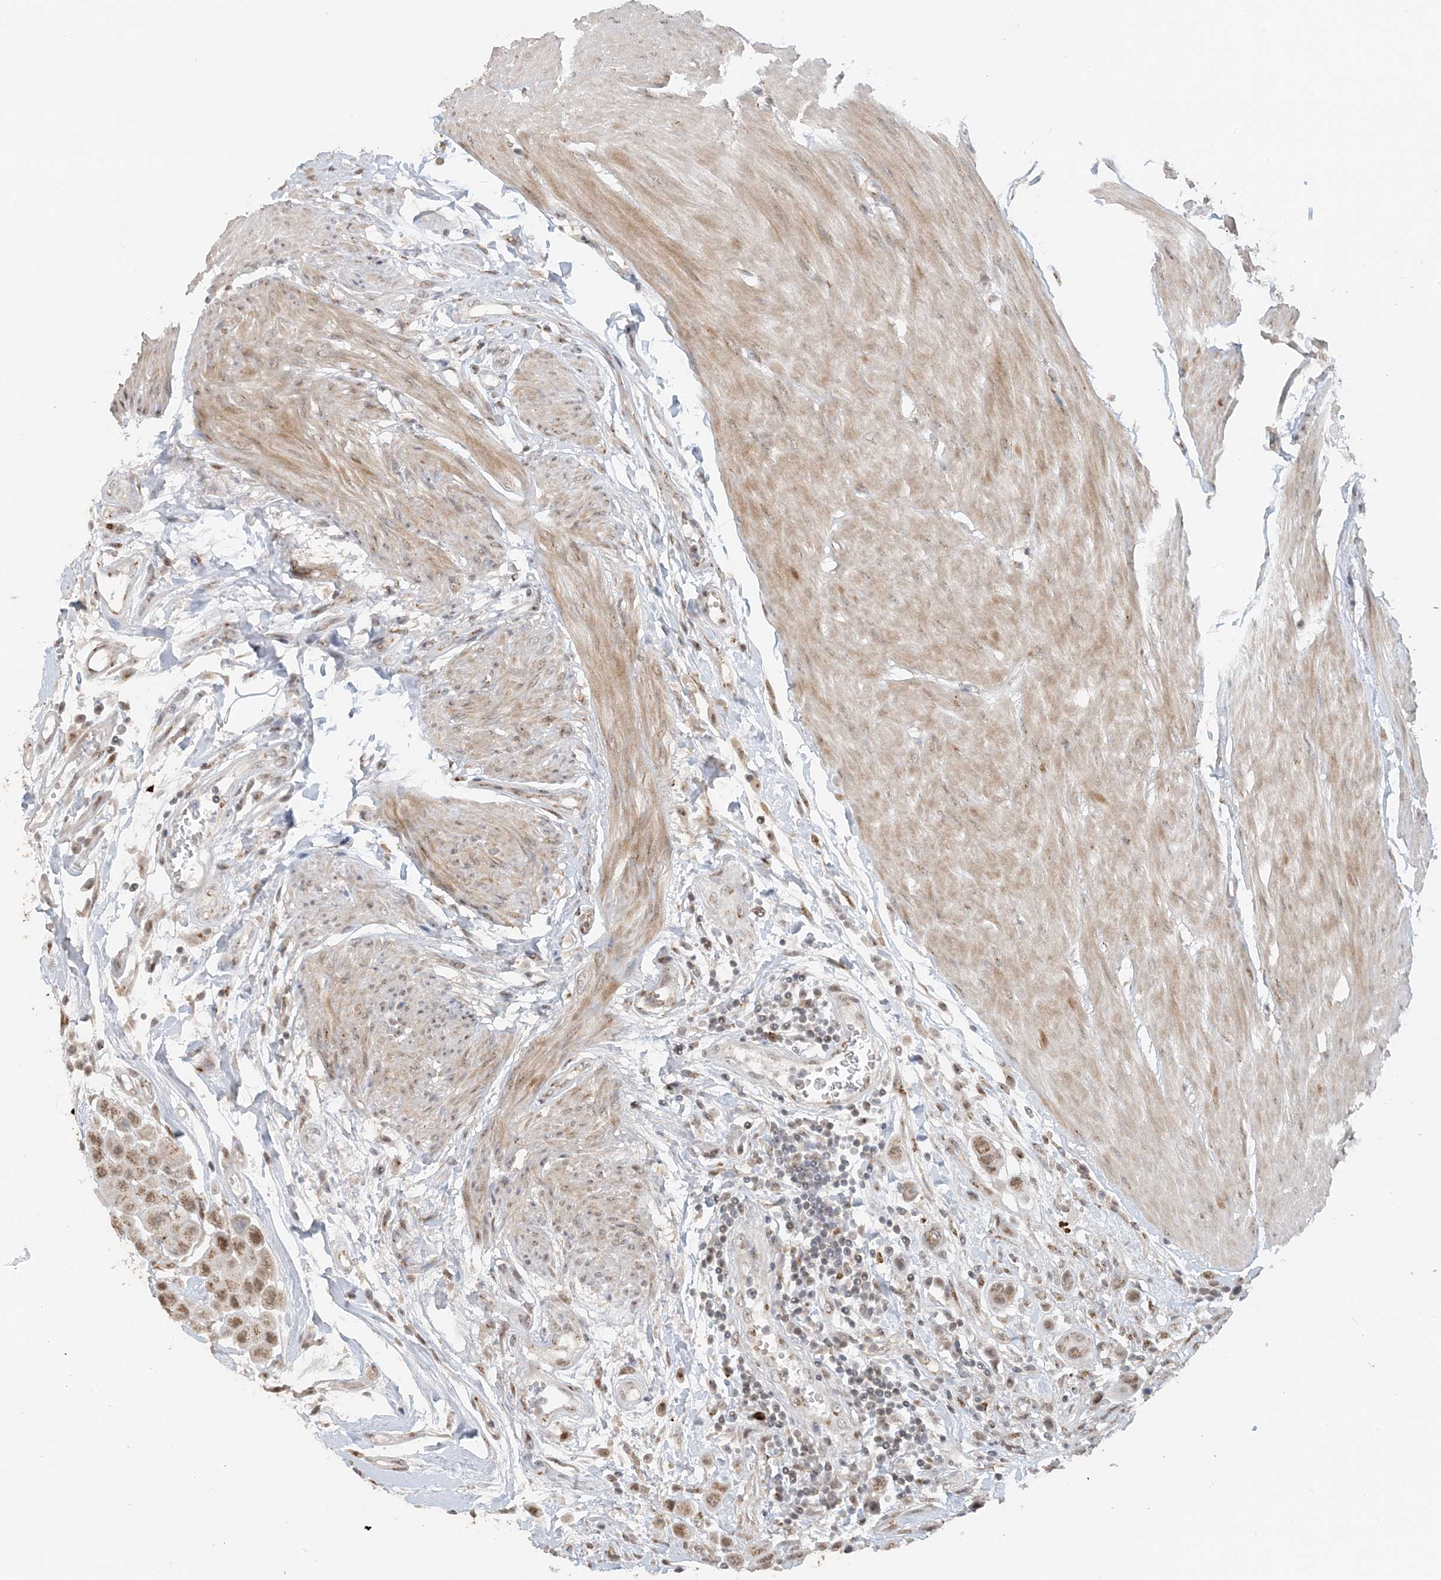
{"staining": {"intensity": "moderate", "quantity": "25%-75%", "location": "cytoplasmic/membranous"}, "tissue": "urothelial cancer", "cell_type": "Tumor cells", "image_type": "cancer", "snomed": [{"axis": "morphology", "description": "Urothelial carcinoma, High grade"}, {"axis": "topography", "description": "Urinary bladder"}], "caption": "Urothelial cancer was stained to show a protein in brown. There is medium levels of moderate cytoplasmic/membranous staining in approximately 25%-75% of tumor cells.", "gene": "ZCCHC4", "patient": {"sex": "male", "age": 50}}